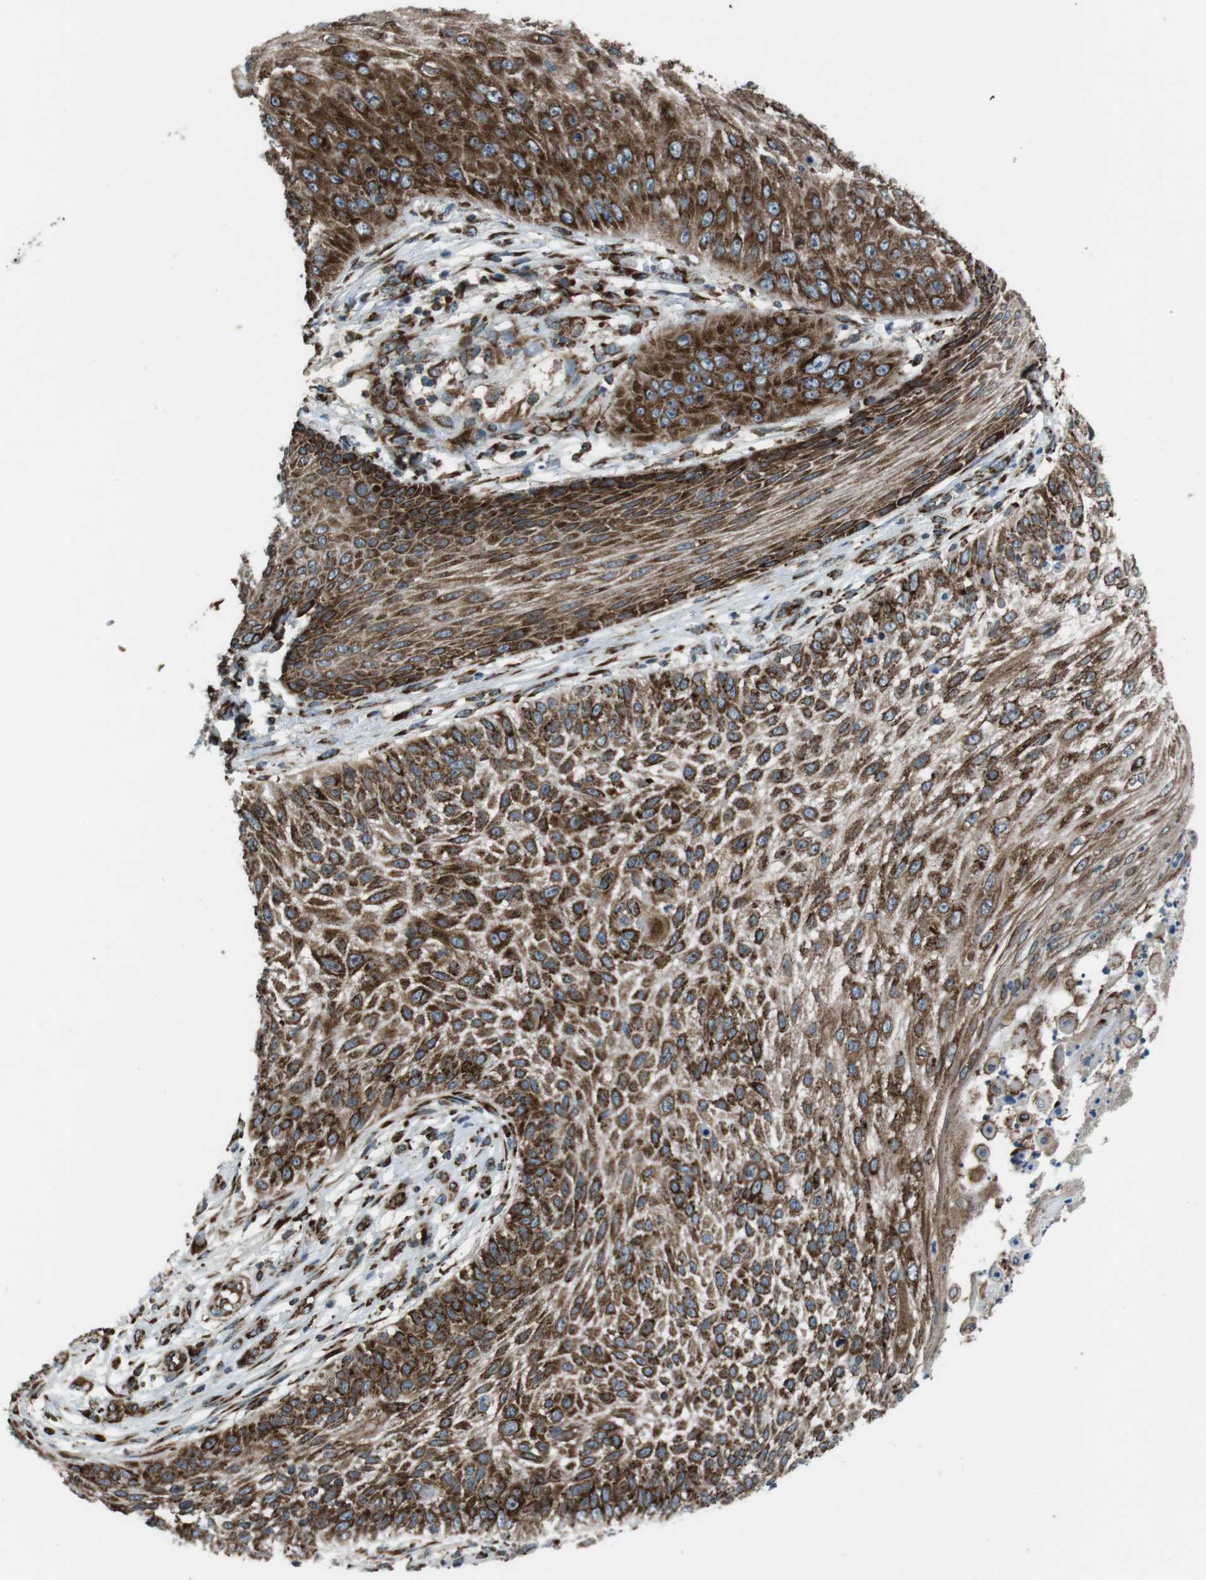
{"staining": {"intensity": "strong", "quantity": ">75%", "location": "cytoplasmic/membranous"}, "tissue": "skin cancer", "cell_type": "Tumor cells", "image_type": "cancer", "snomed": [{"axis": "morphology", "description": "Squamous cell carcinoma, NOS"}, {"axis": "topography", "description": "Skin"}], "caption": "A histopathology image showing strong cytoplasmic/membranous staining in approximately >75% of tumor cells in skin cancer (squamous cell carcinoma), as visualized by brown immunohistochemical staining.", "gene": "KTN1", "patient": {"sex": "female", "age": 80}}